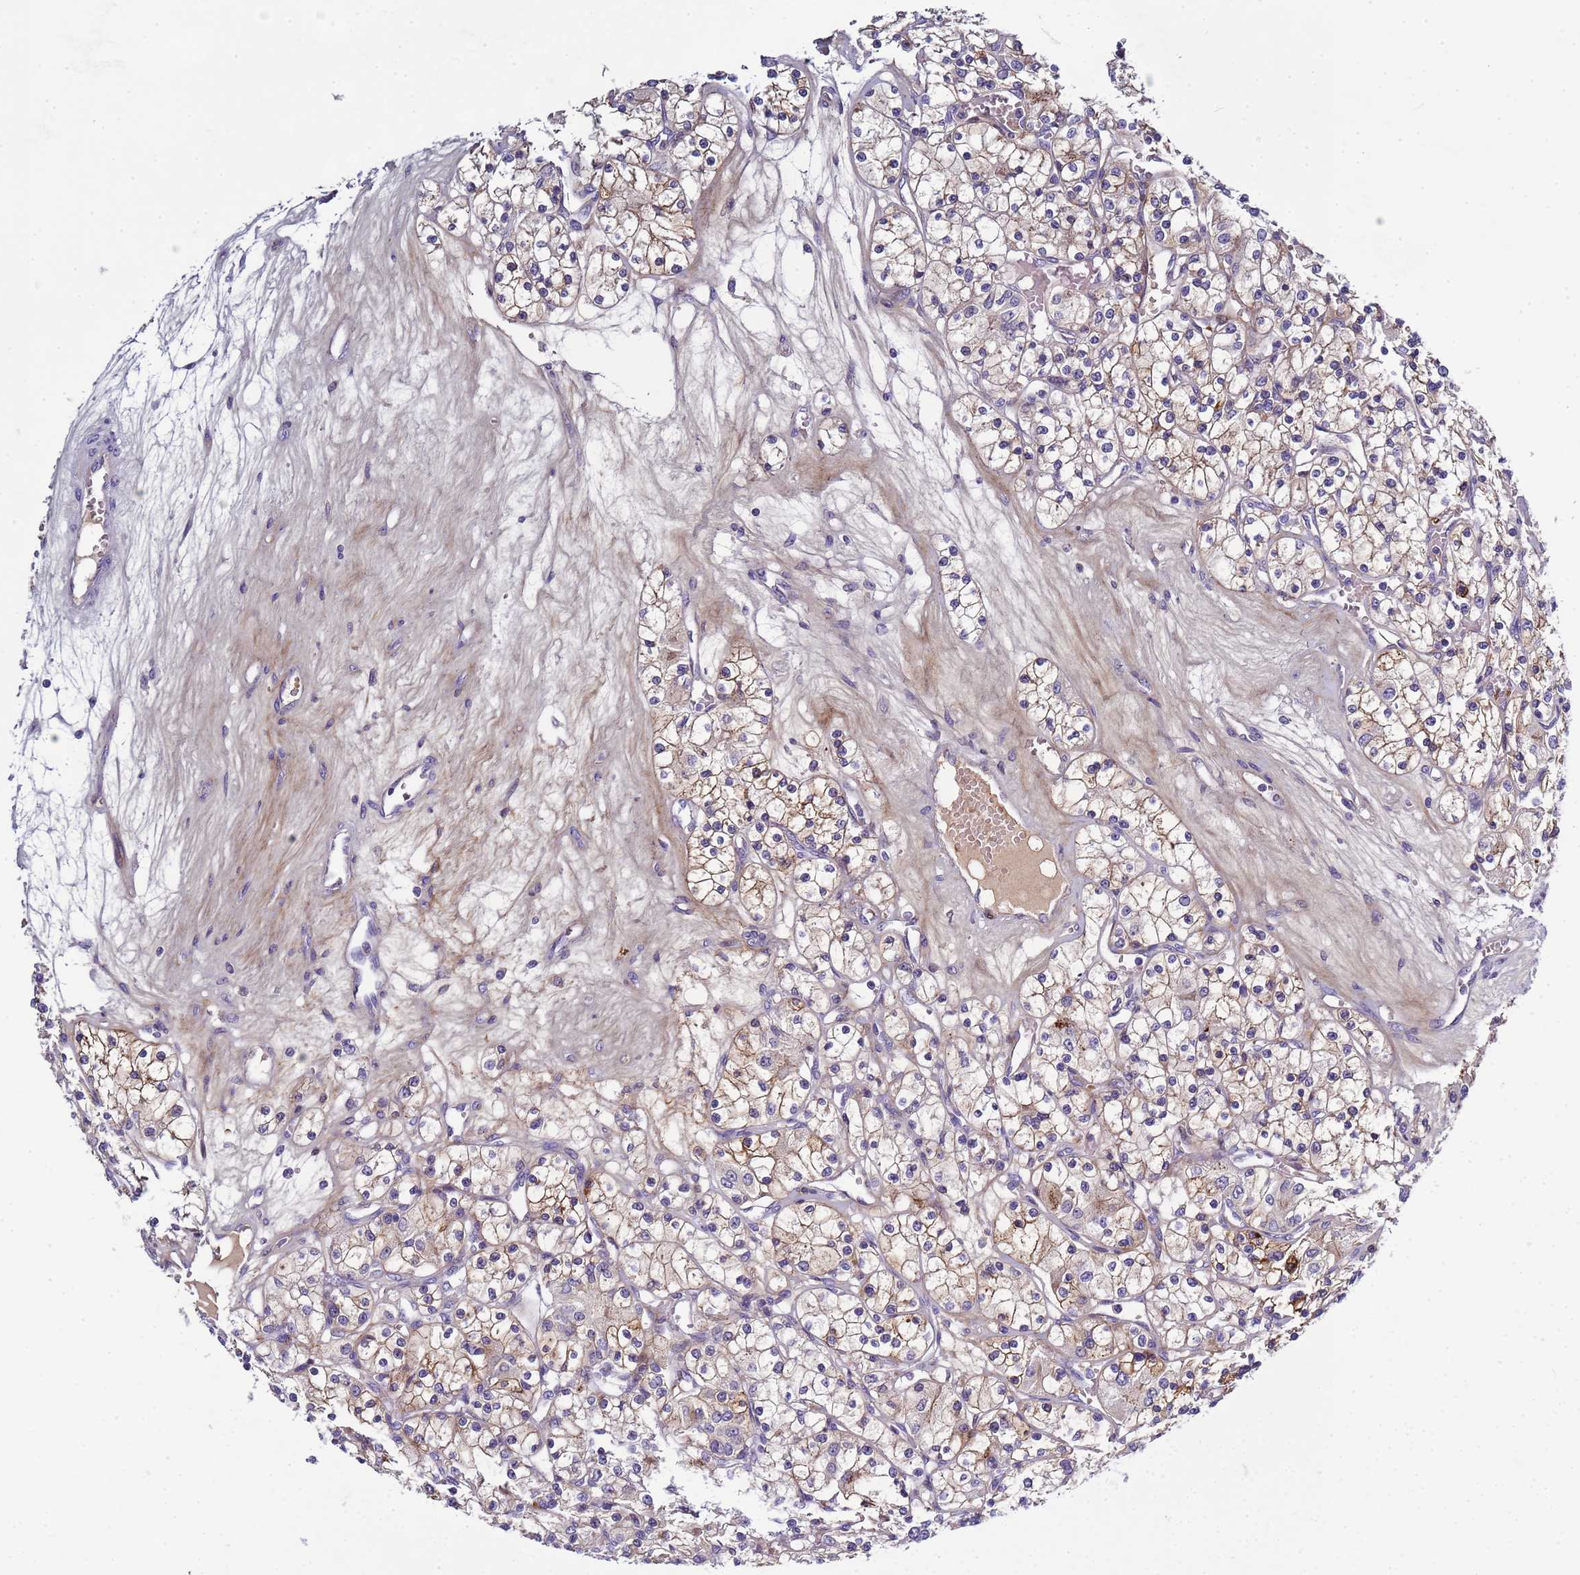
{"staining": {"intensity": "weak", "quantity": "25%-75%", "location": "cytoplasmic/membranous"}, "tissue": "renal cancer", "cell_type": "Tumor cells", "image_type": "cancer", "snomed": [{"axis": "morphology", "description": "Adenocarcinoma, NOS"}, {"axis": "topography", "description": "Kidney"}], "caption": "This image displays IHC staining of renal cancer (adenocarcinoma), with low weak cytoplasmic/membranous positivity in approximately 25%-75% of tumor cells.", "gene": "TRIM51", "patient": {"sex": "female", "age": 59}}